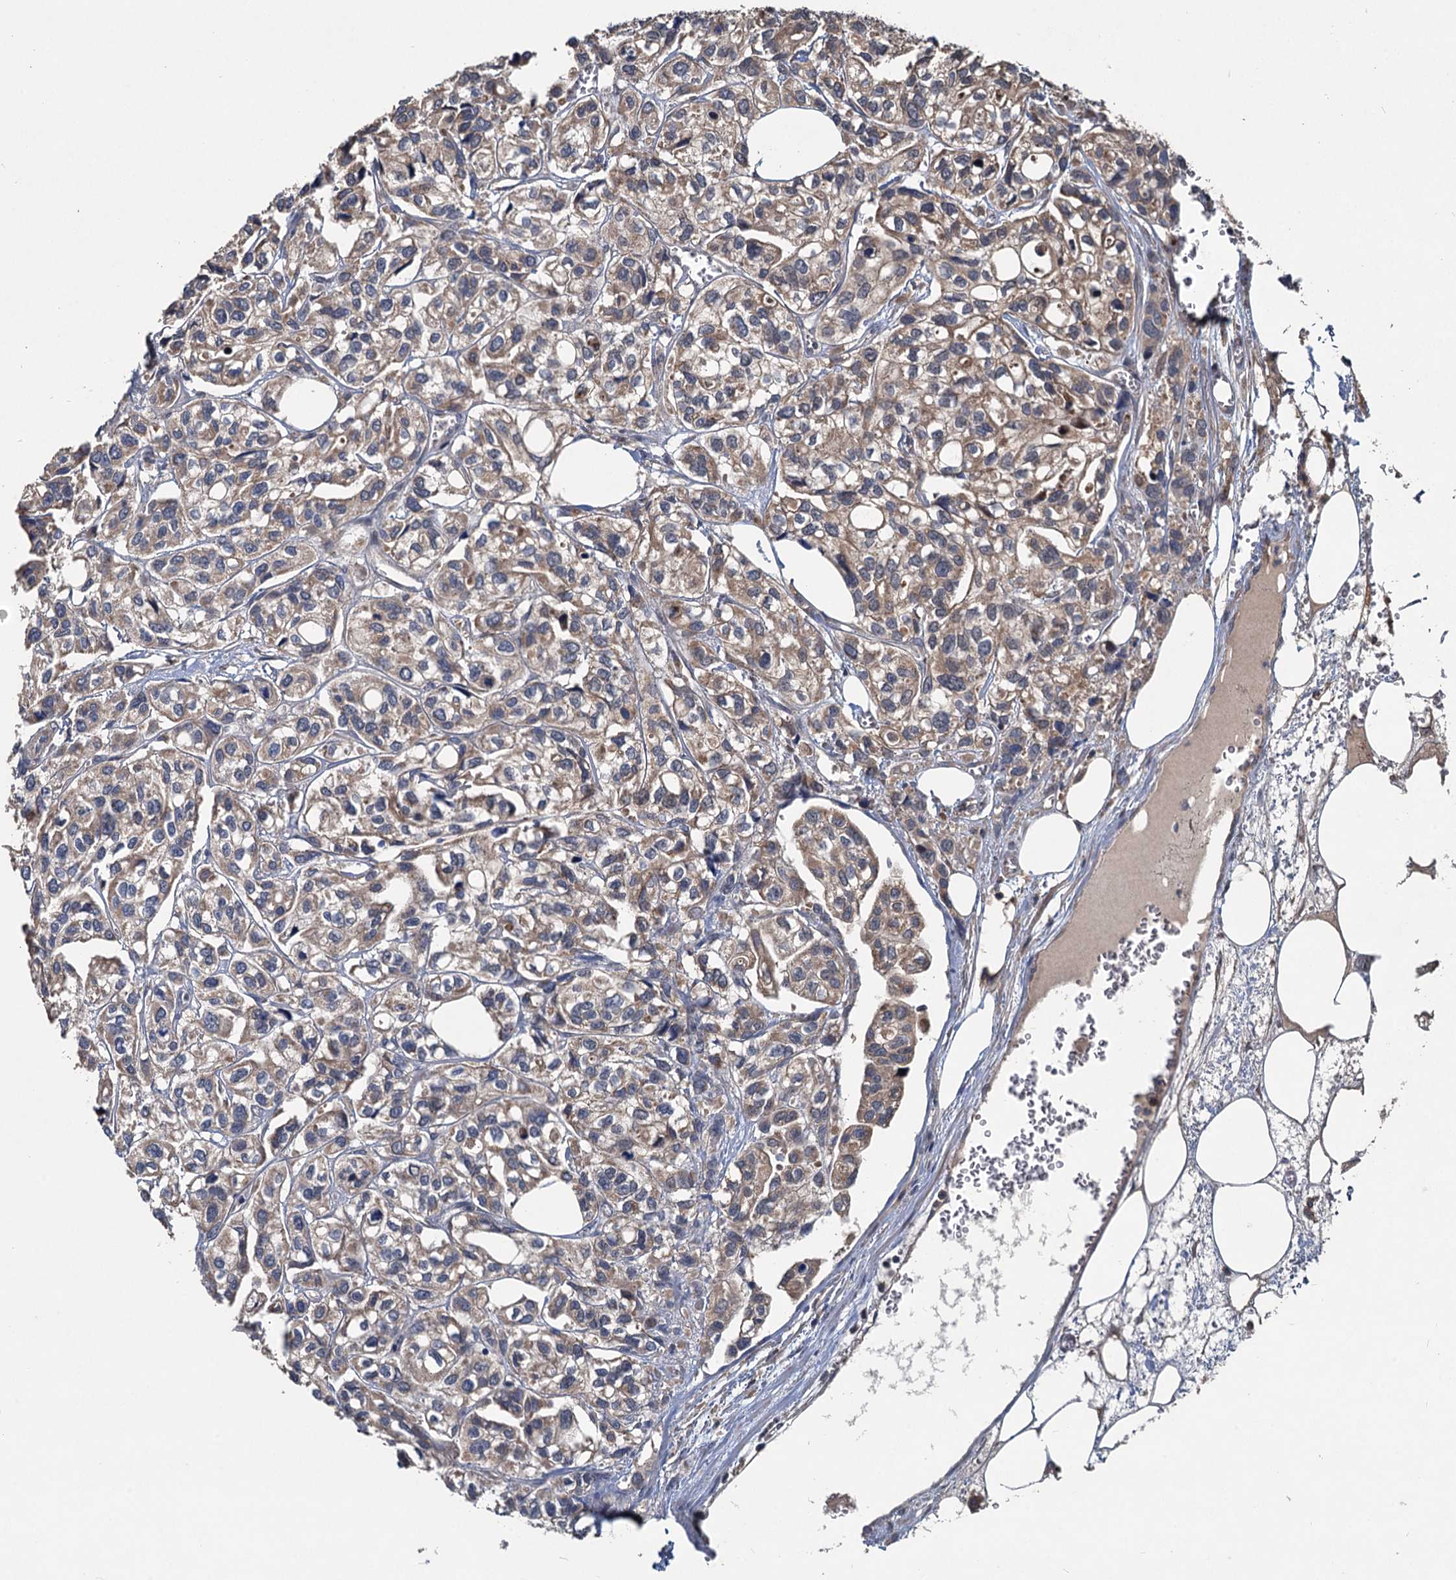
{"staining": {"intensity": "weak", "quantity": ">75%", "location": "cytoplasmic/membranous"}, "tissue": "urothelial cancer", "cell_type": "Tumor cells", "image_type": "cancer", "snomed": [{"axis": "morphology", "description": "Urothelial carcinoma, High grade"}, {"axis": "topography", "description": "Urinary bladder"}], "caption": "An IHC photomicrograph of neoplastic tissue is shown. Protein staining in brown highlights weak cytoplasmic/membranous positivity in urothelial carcinoma (high-grade) within tumor cells. Nuclei are stained in blue.", "gene": "OTUB1", "patient": {"sex": "male", "age": 67}}